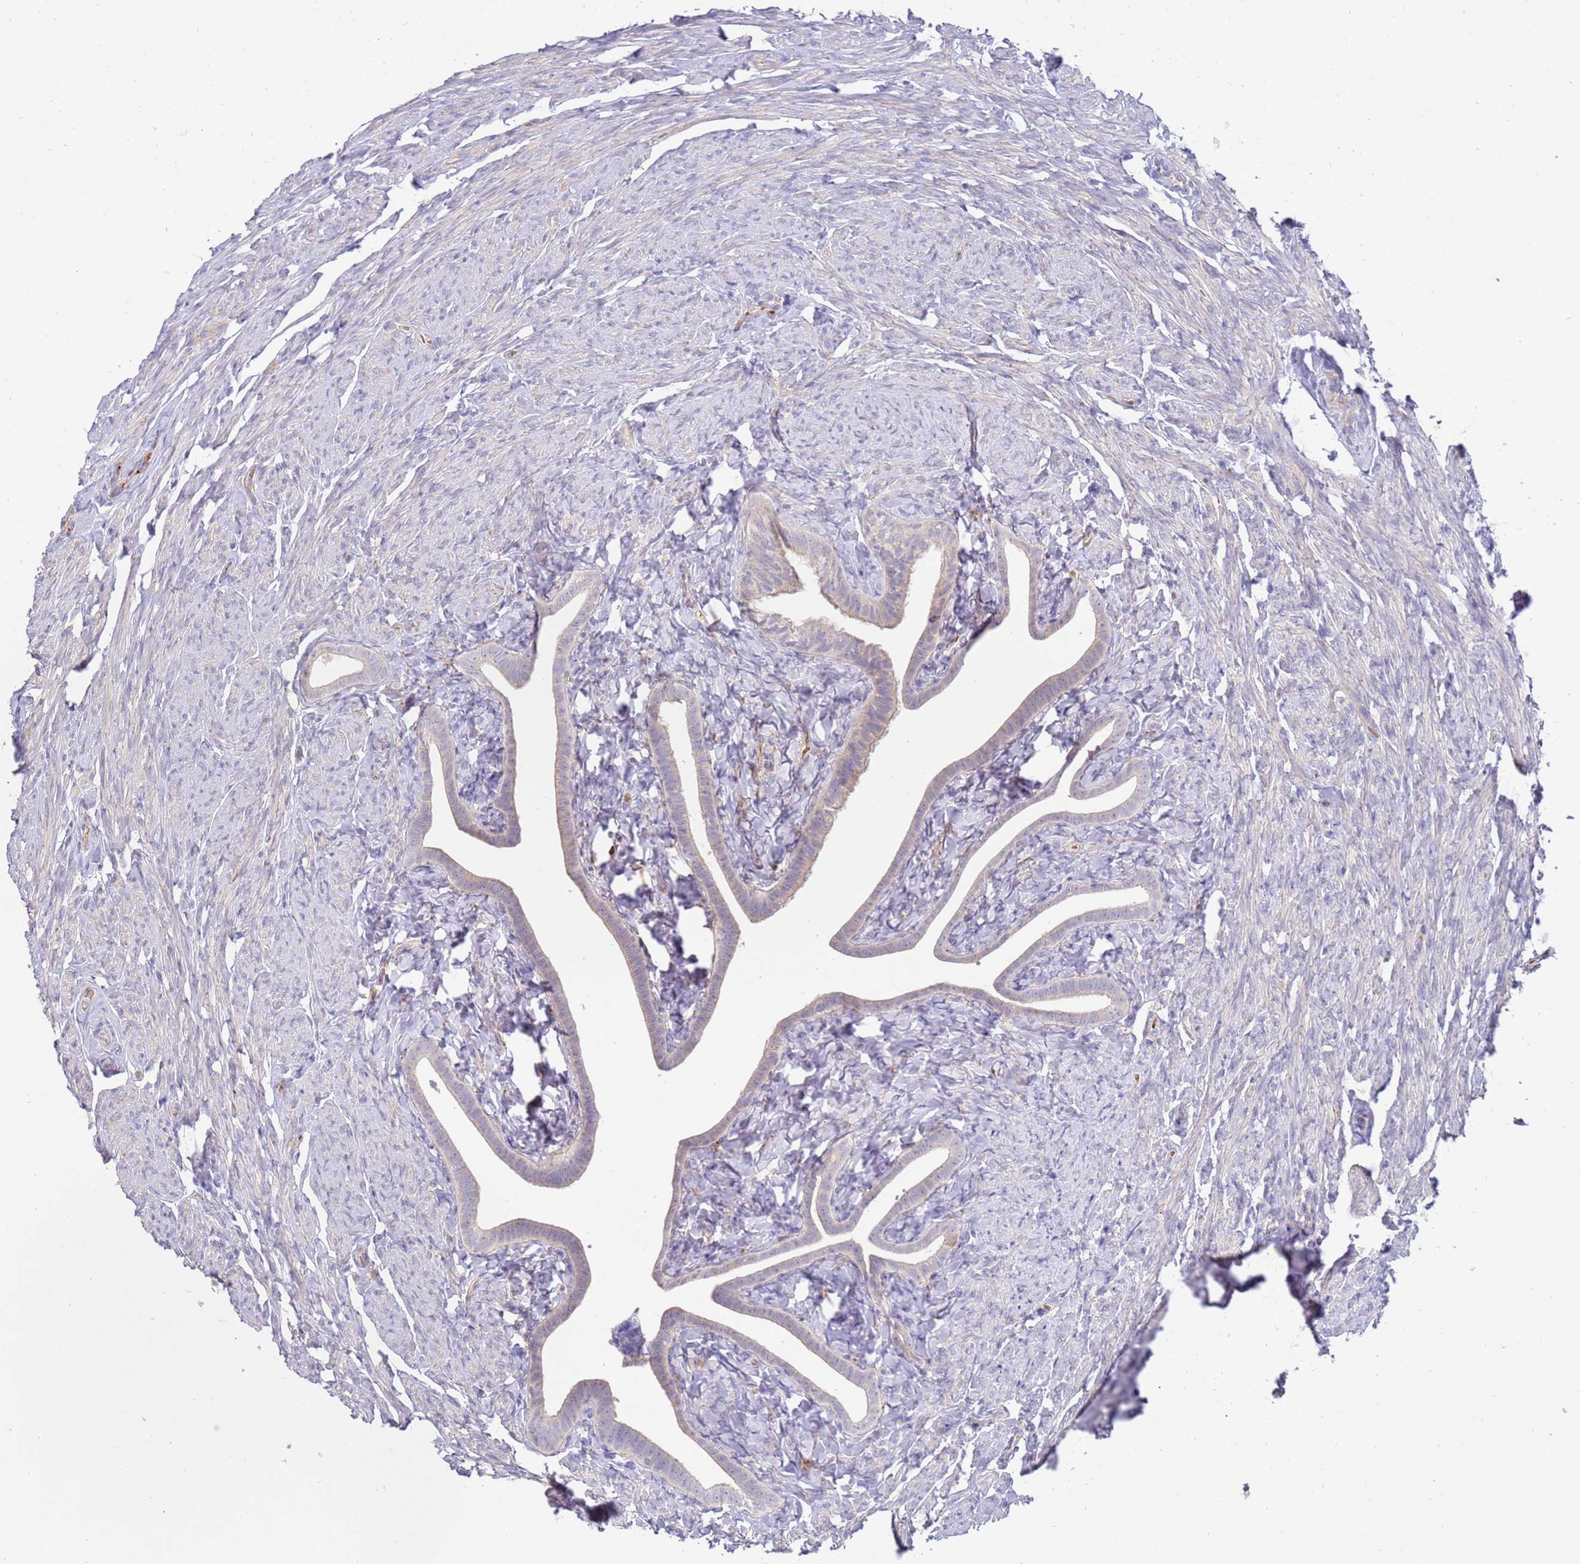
{"staining": {"intensity": "negative", "quantity": "none", "location": "none"}, "tissue": "fallopian tube", "cell_type": "Glandular cells", "image_type": "normal", "snomed": [{"axis": "morphology", "description": "Normal tissue, NOS"}, {"axis": "topography", "description": "Fallopian tube"}], "caption": "Immunohistochemistry (IHC) histopathology image of normal human fallopian tube stained for a protein (brown), which shows no positivity in glandular cells.", "gene": "NMUR2", "patient": {"sex": "female", "age": 69}}